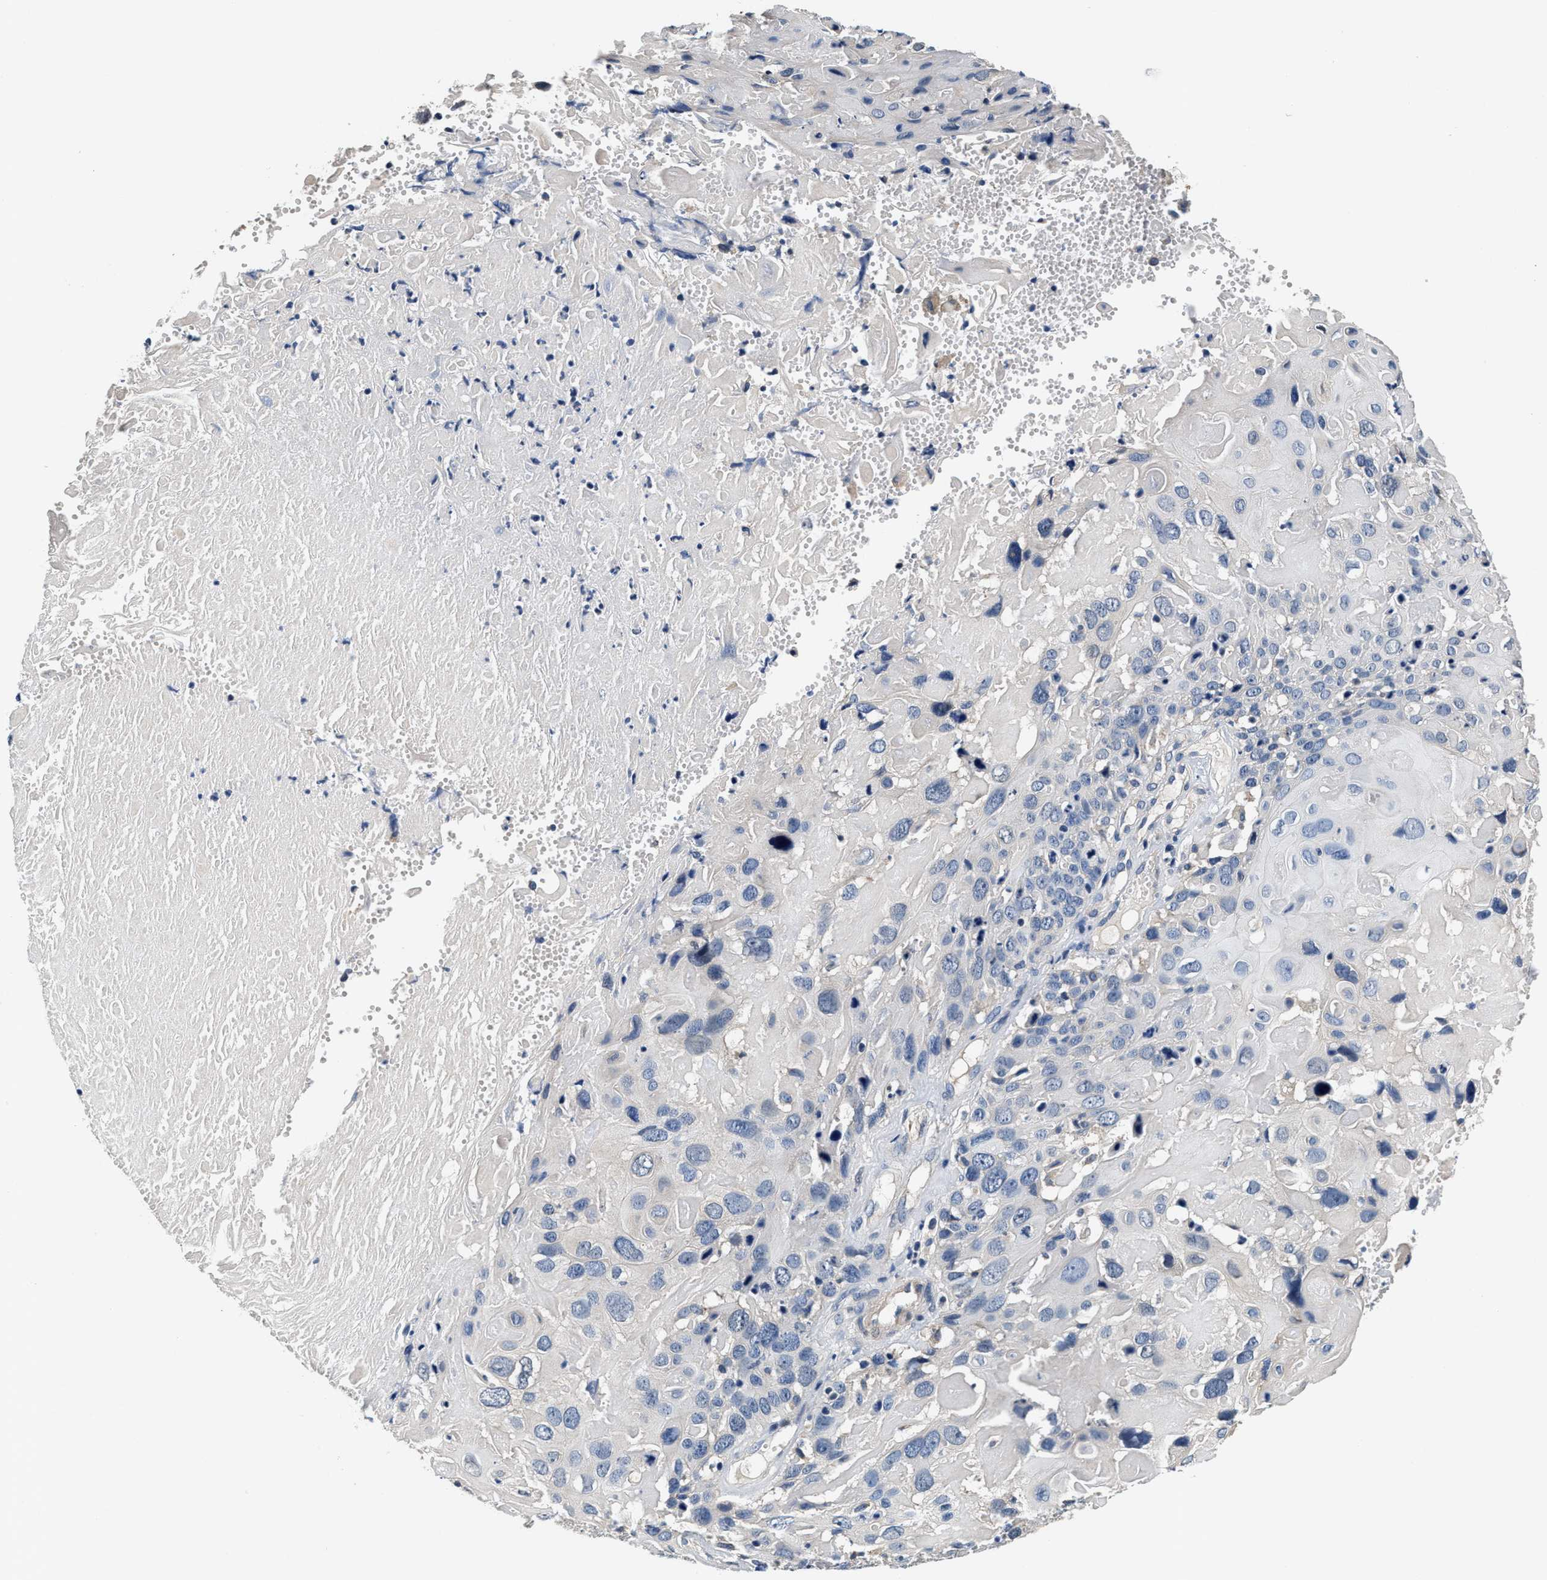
{"staining": {"intensity": "negative", "quantity": "none", "location": "none"}, "tissue": "cervical cancer", "cell_type": "Tumor cells", "image_type": "cancer", "snomed": [{"axis": "morphology", "description": "Squamous cell carcinoma, NOS"}, {"axis": "topography", "description": "Cervix"}], "caption": "Immunohistochemical staining of cervical squamous cell carcinoma exhibits no significant positivity in tumor cells. (Brightfield microscopy of DAB (3,3'-diaminobenzidine) immunohistochemistry at high magnification).", "gene": "ANKIB1", "patient": {"sex": "female", "age": 74}}